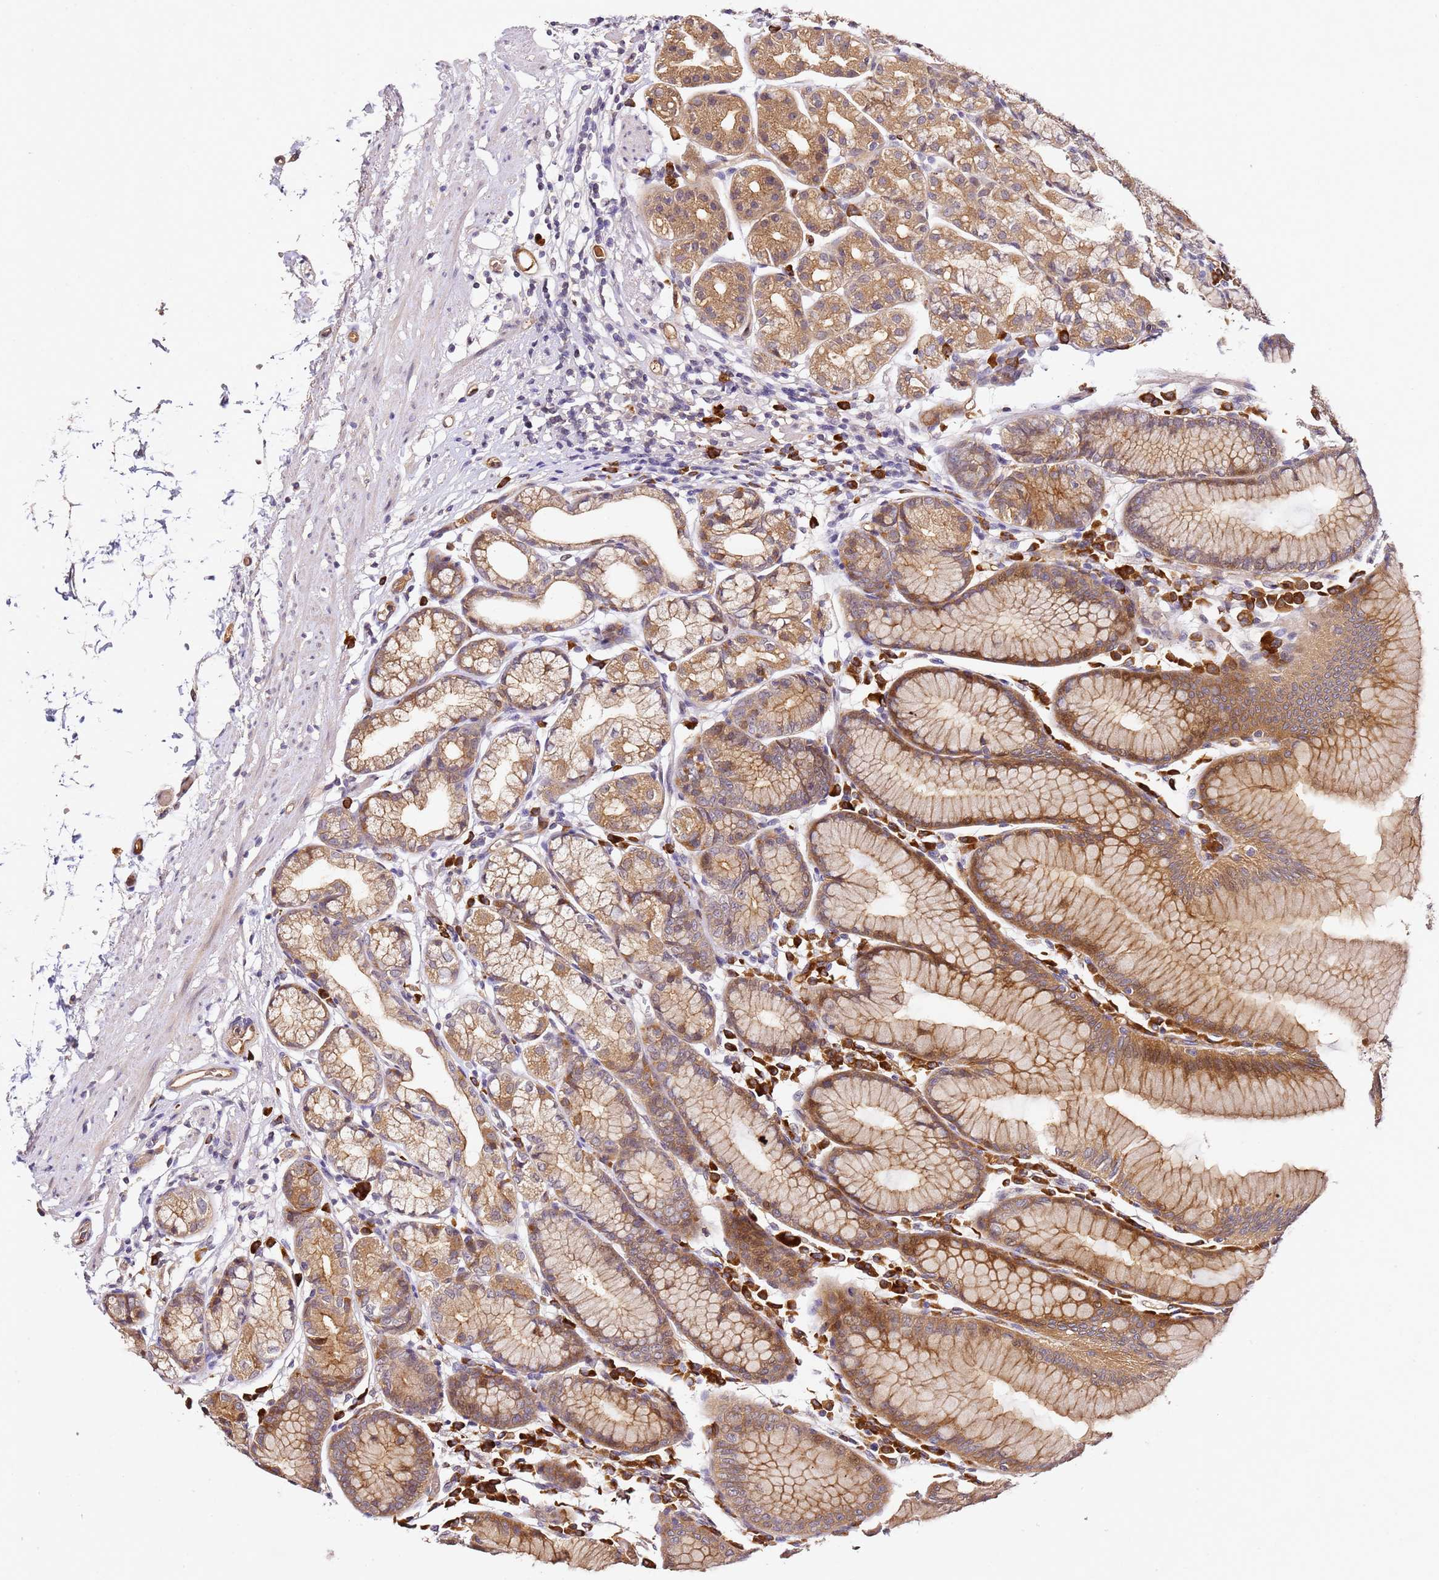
{"staining": {"intensity": "moderate", "quantity": ">75%", "location": "cytoplasmic/membranous"}, "tissue": "stomach", "cell_type": "Glandular cells", "image_type": "normal", "snomed": [{"axis": "morphology", "description": "Normal tissue, NOS"}, {"axis": "topography", "description": "Stomach"}], "caption": "Protein expression analysis of unremarkable stomach shows moderate cytoplasmic/membranous positivity in about >75% of glandular cells. The protein of interest is stained brown, and the nuclei are stained in blue (DAB (3,3'-diaminobenzidine) IHC with brightfield microscopy, high magnification).", "gene": "OSBPL2", "patient": {"sex": "female", "age": 57}}